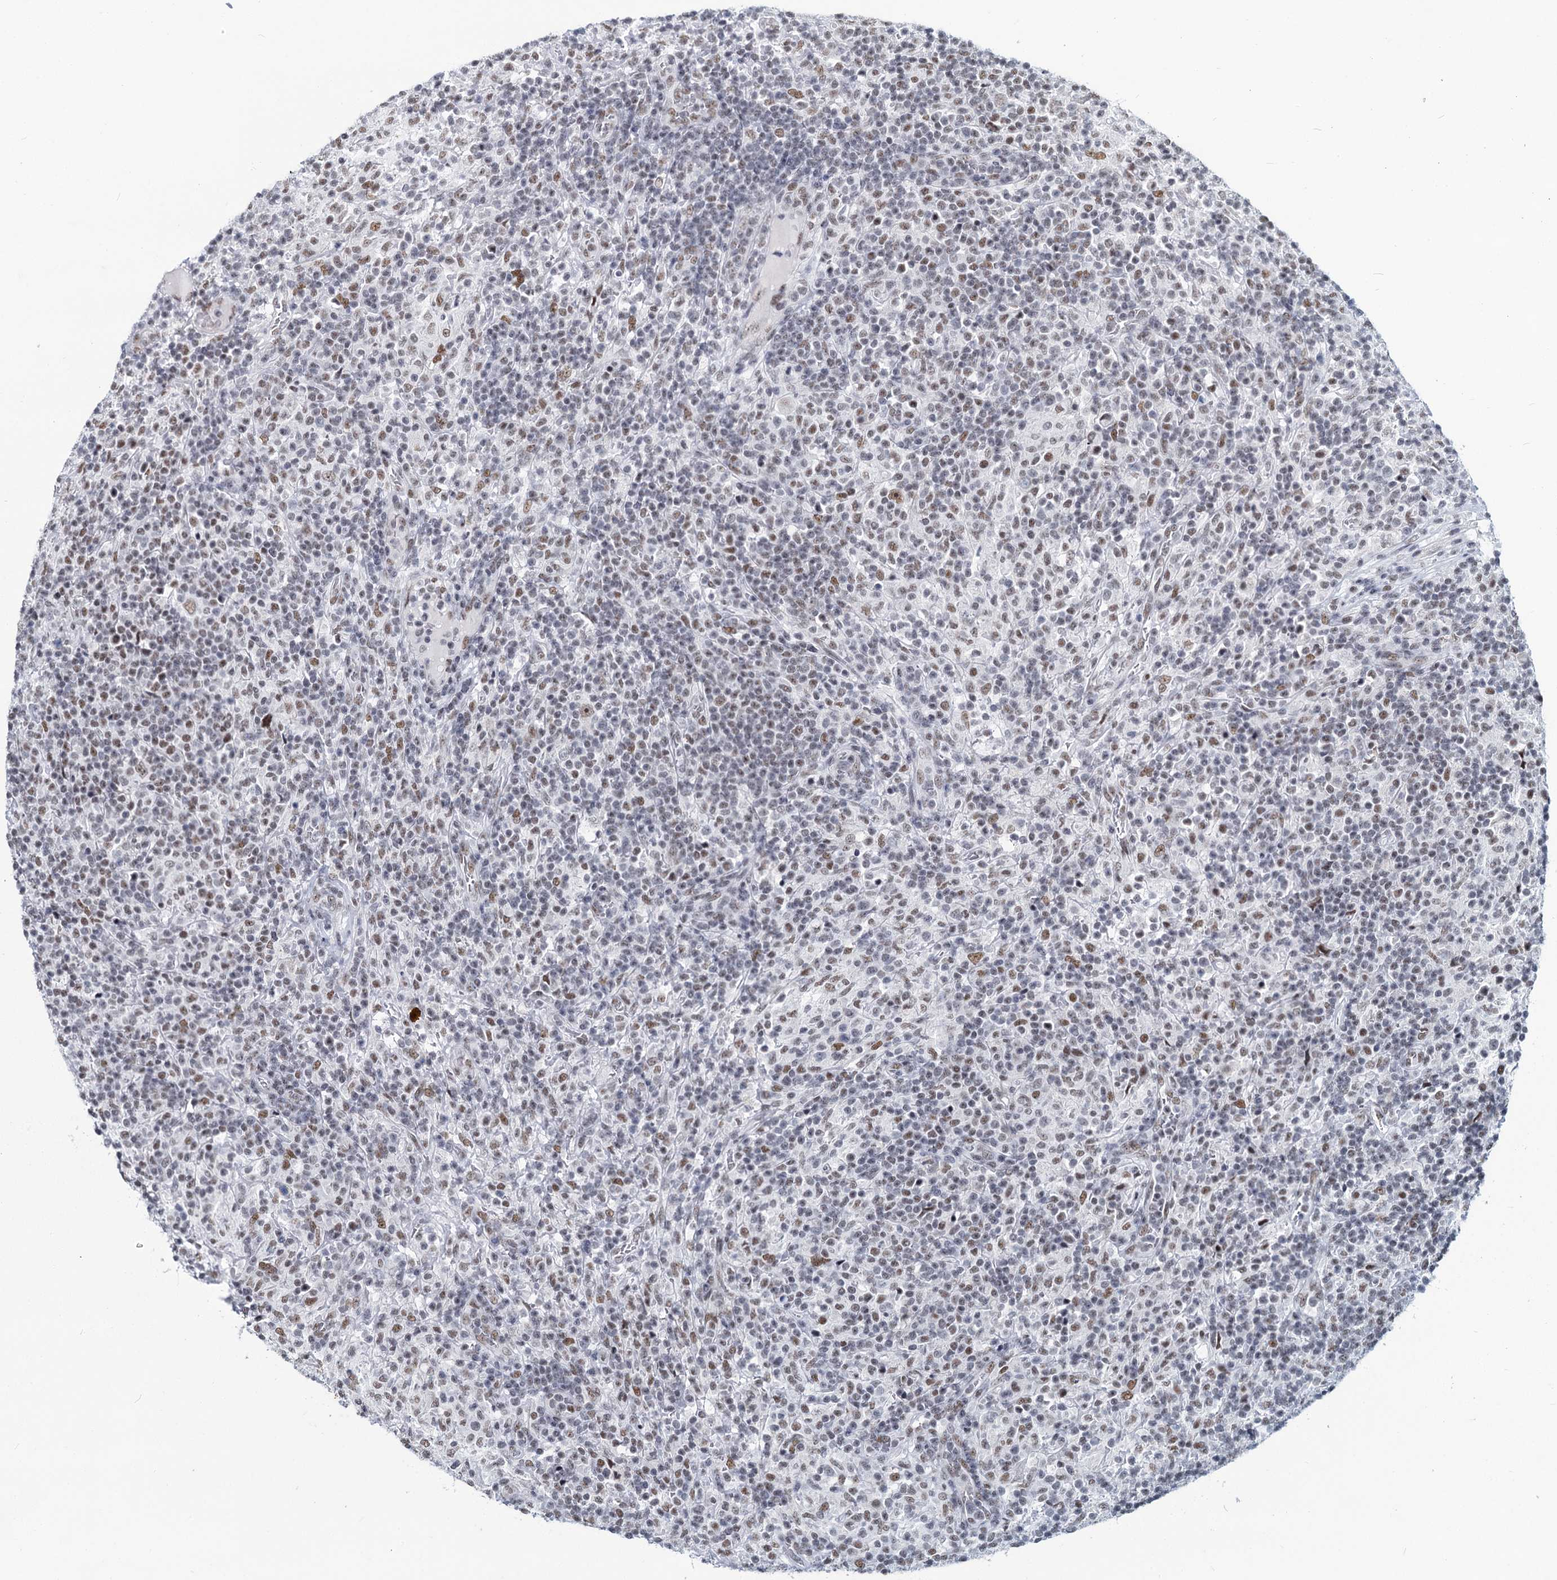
{"staining": {"intensity": "moderate", "quantity": "25%-75%", "location": "nuclear"}, "tissue": "lymphoma", "cell_type": "Tumor cells", "image_type": "cancer", "snomed": [{"axis": "morphology", "description": "Hodgkin's disease, NOS"}, {"axis": "topography", "description": "Lymph node"}], "caption": "DAB immunohistochemical staining of lymphoma displays moderate nuclear protein expression in approximately 25%-75% of tumor cells.", "gene": "METTL14", "patient": {"sex": "male", "age": 70}}